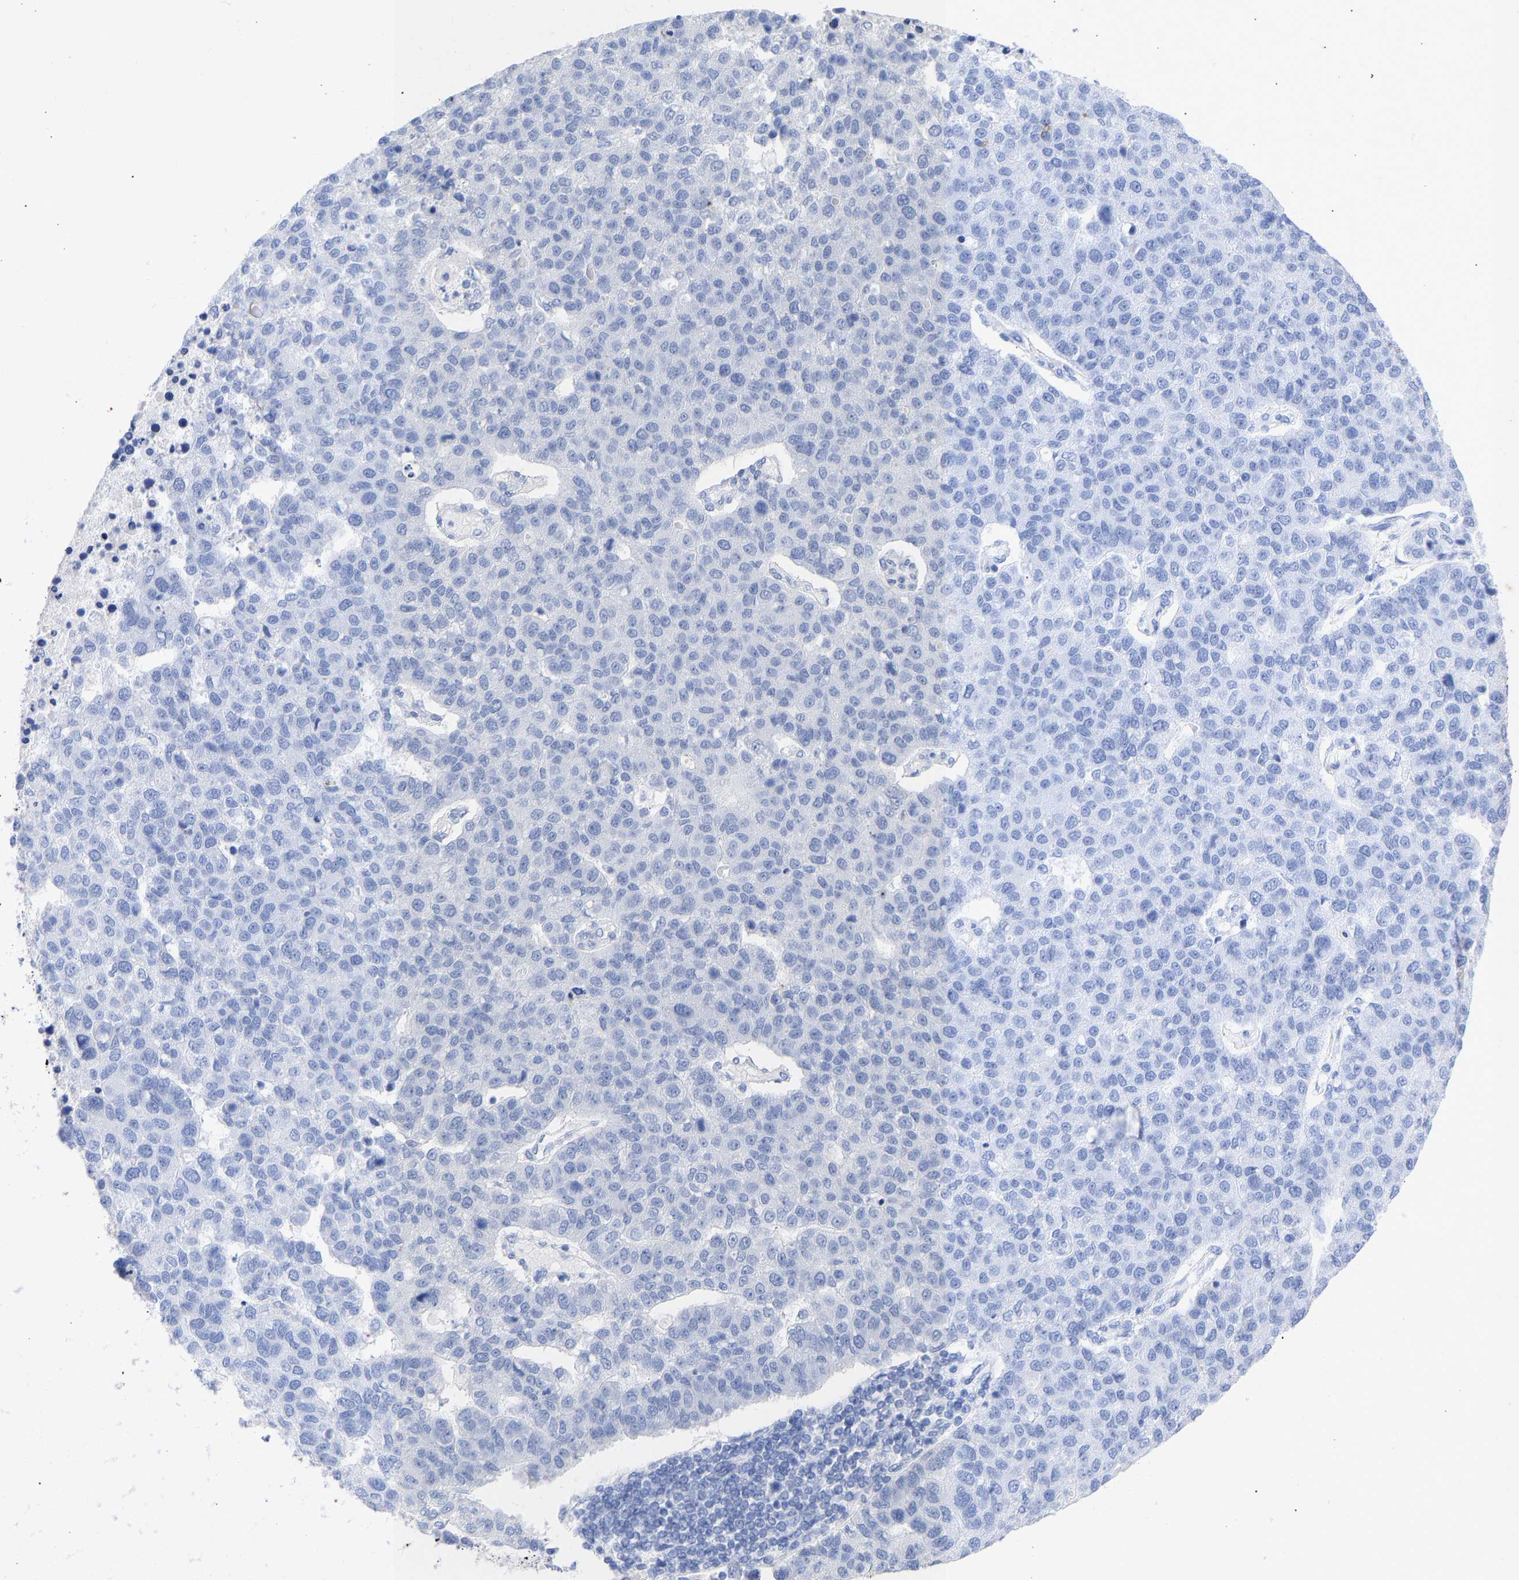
{"staining": {"intensity": "negative", "quantity": "none", "location": "none"}, "tissue": "pancreatic cancer", "cell_type": "Tumor cells", "image_type": "cancer", "snomed": [{"axis": "morphology", "description": "Adenocarcinoma, NOS"}, {"axis": "topography", "description": "Pancreas"}], "caption": "Immunohistochemistry (IHC) of pancreatic adenocarcinoma exhibits no expression in tumor cells. (Brightfield microscopy of DAB immunohistochemistry (IHC) at high magnification).", "gene": "KRT1", "patient": {"sex": "female", "age": 61}}